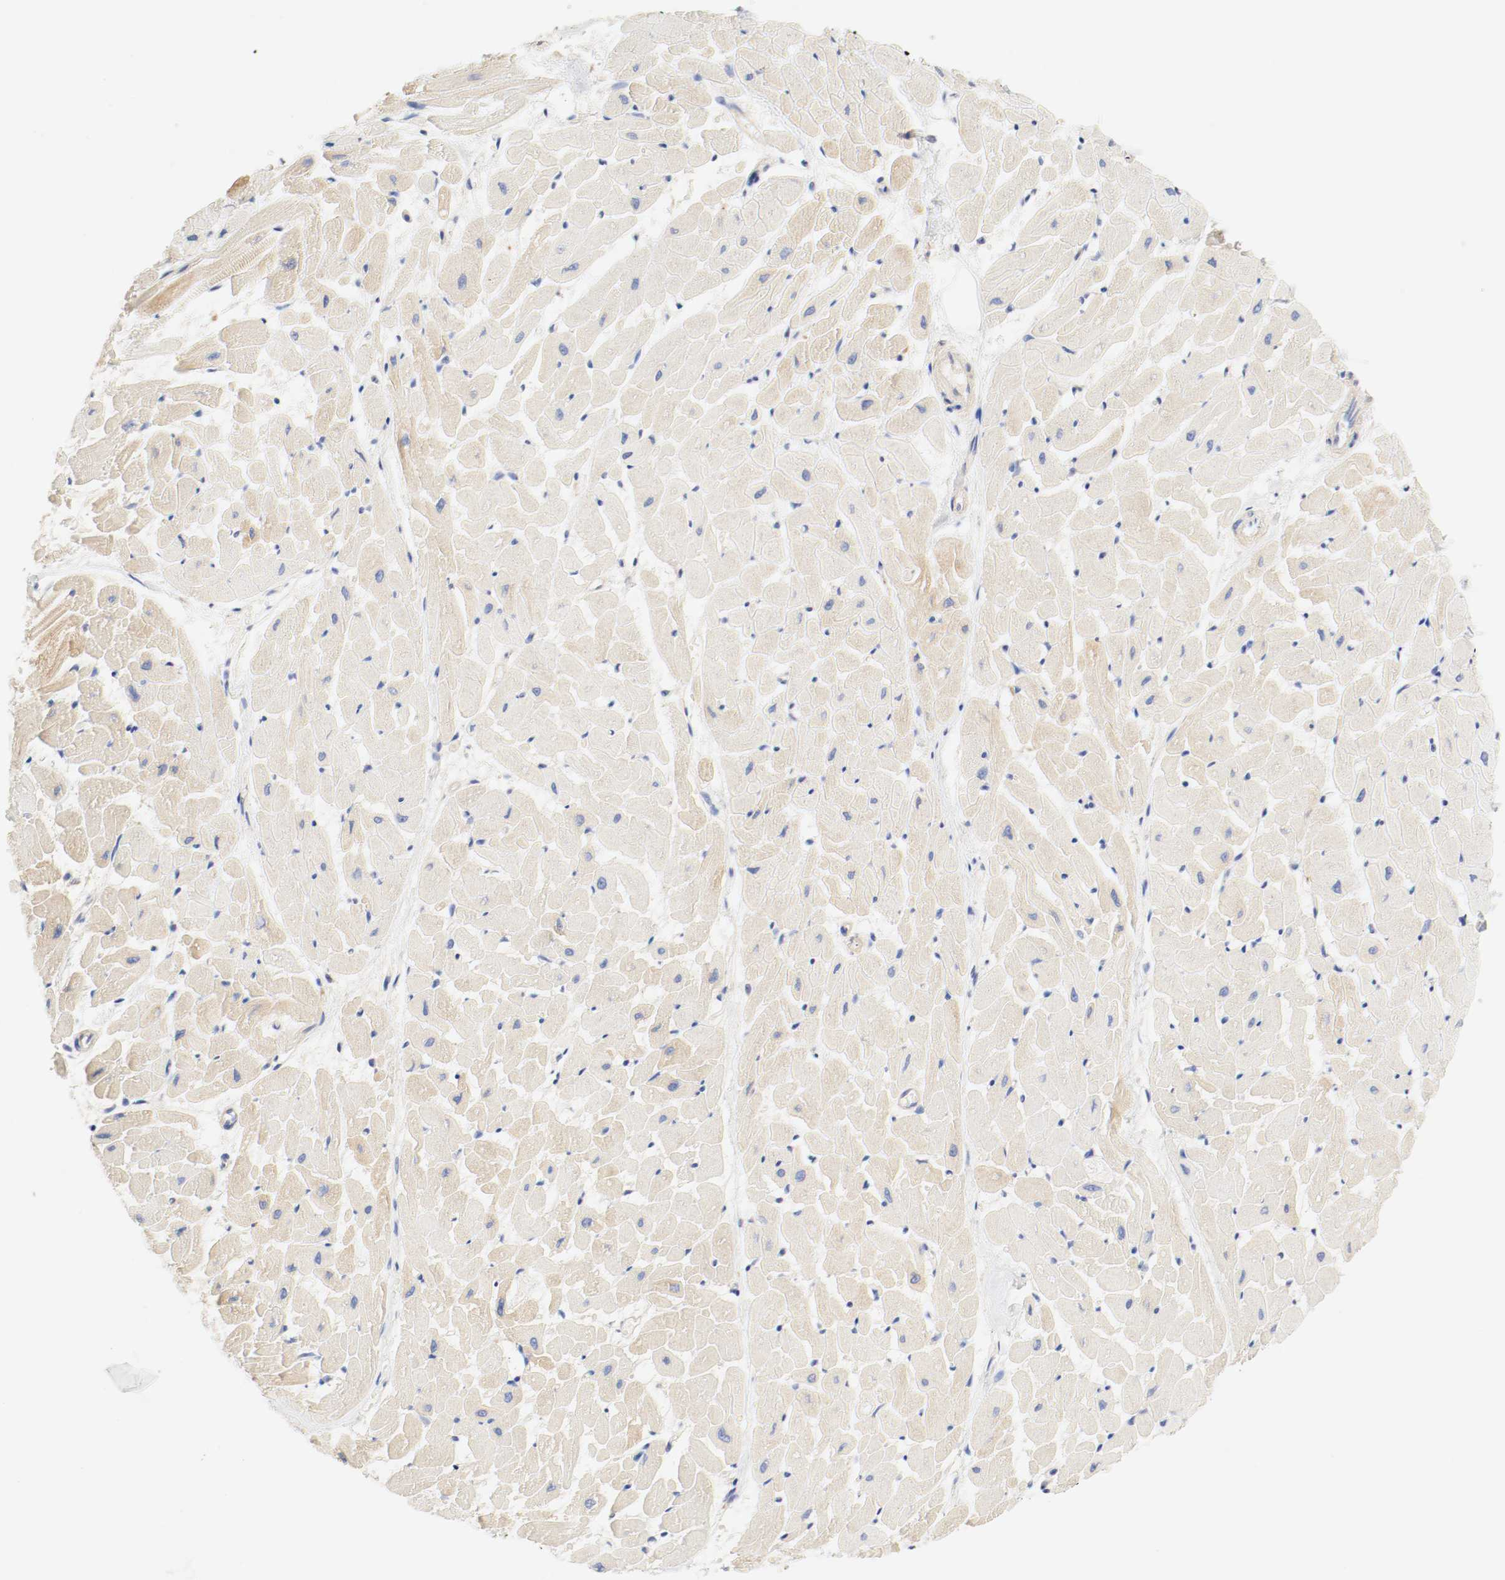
{"staining": {"intensity": "weak", "quantity": "25%-75%", "location": "cytoplasmic/membranous"}, "tissue": "heart muscle", "cell_type": "Cardiomyocytes", "image_type": "normal", "snomed": [{"axis": "morphology", "description": "Normal tissue, NOS"}, {"axis": "topography", "description": "Heart"}], "caption": "Immunohistochemistry (IHC) image of normal human heart muscle stained for a protein (brown), which displays low levels of weak cytoplasmic/membranous staining in about 25%-75% of cardiomyocytes.", "gene": "GIT1", "patient": {"sex": "female", "age": 19}}